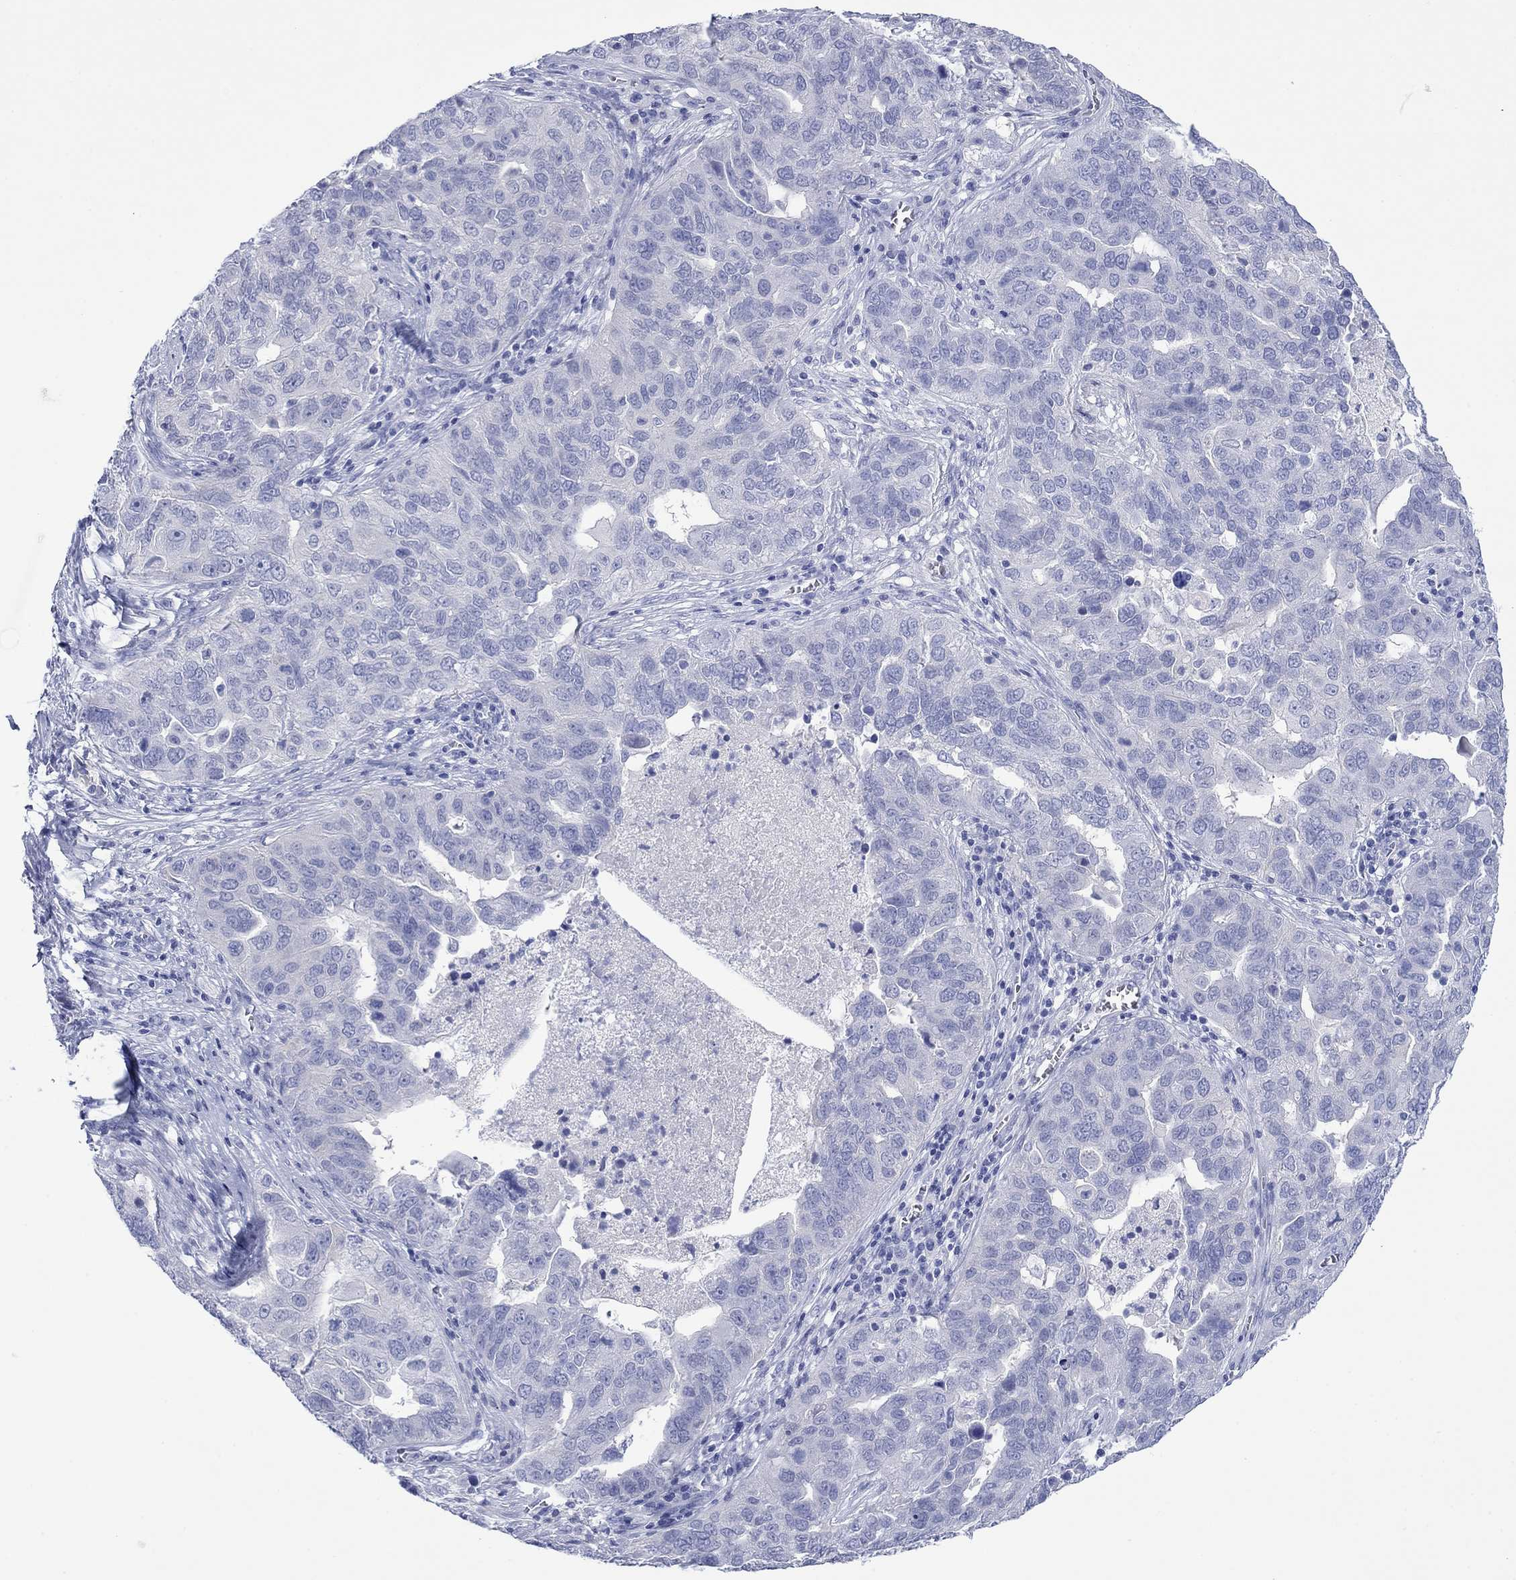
{"staining": {"intensity": "negative", "quantity": "none", "location": "none"}, "tissue": "ovarian cancer", "cell_type": "Tumor cells", "image_type": "cancer", "snomed": [{"axis": "morphology", "description": "Carcinoma, endometroid"}, {"axis": "topography", "description": "Soft tissue"}, {"axis": "topography", "description": "Ovary"}], "caption": "Human ovarian endometroid carcinoma stained for a protein using immunohistochemistry reveals no expression in tumor cells.", "gene": "MLANA", "patient": {"sex": "female", "age": 52}}